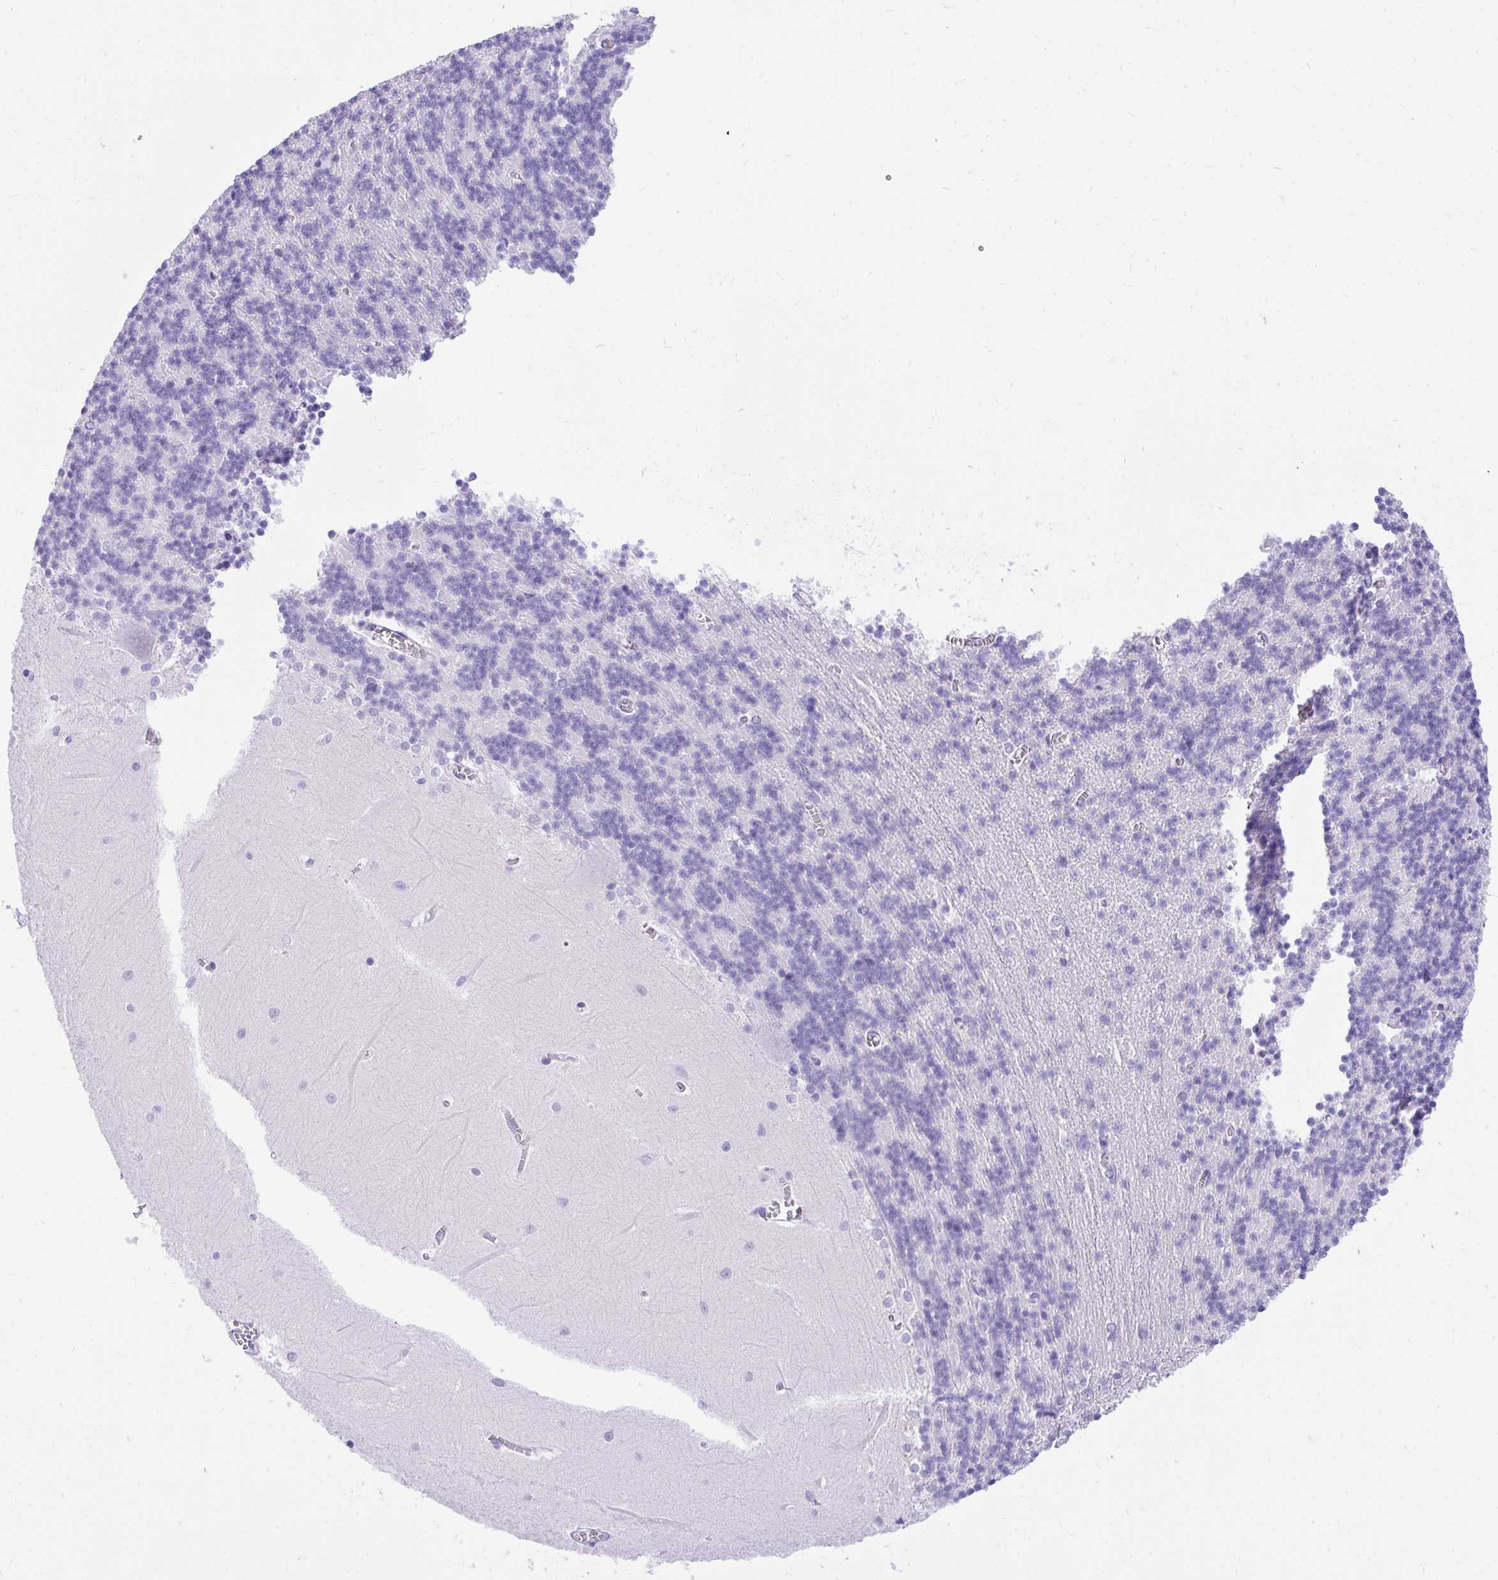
{"staining": {"intensity": "negative", "quantity": "none", "location": "none"}, "tissue": "cerebellum", "cell_type": "Cells in granular layer", "image_type": "normal", "snomed": [{"axis": "morphology", "description": "Normal tissue, NOS"}, {"axis": "topography", "description": "Cerebellum"}], "caption": "Immunohistochemistry image of unremarkable cerebellum: human cerebellum stained with DAB (3,3'-diaminobenzidine) shows no significant protein expression in cells in granular layer.", "gene": "KCNN4", "patient": {"sex": "male", "age": 37}}